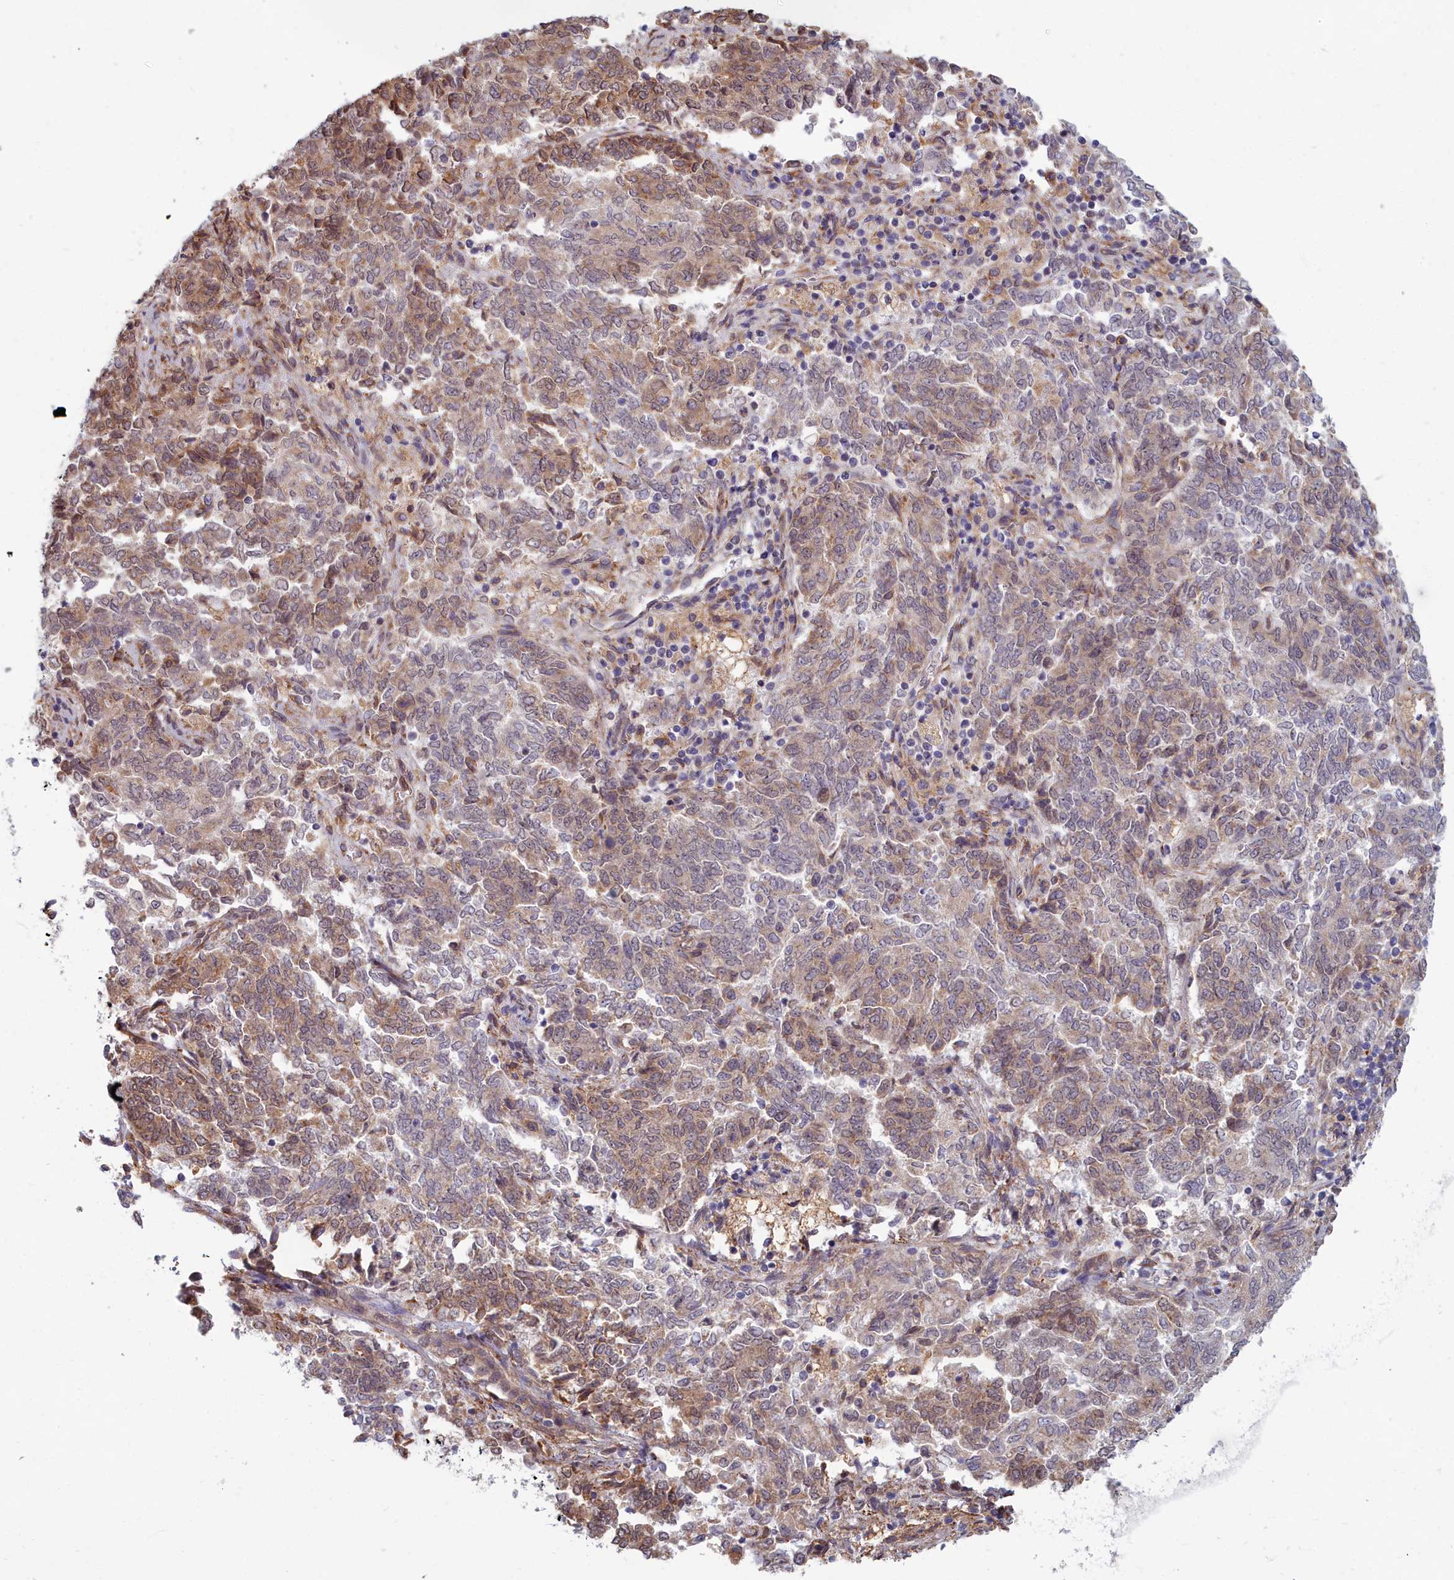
{"staining": {"intensity": "moderate", "quantity": "25%-75%", "location": "cytoplasmic/membranous,nuclear"}, "tissue": "endometrial cancer", "cell_type": "Tumor cells", "image_type": "cancer", "snomed": [{"axis": "morphology", "description": "Adenocarcinoma, NOS"}, {"axis": "topography", "description": "Endometrium"}], "caption": "Endometrial cancer (adenocarcinoma) stained with IHC displays moderate cytoplasmic/membranous and nuclear positivity in about 25%-75% of tumor cells.", "gene": "MAK16", "patient": {"sex": "female", "age": 80}}